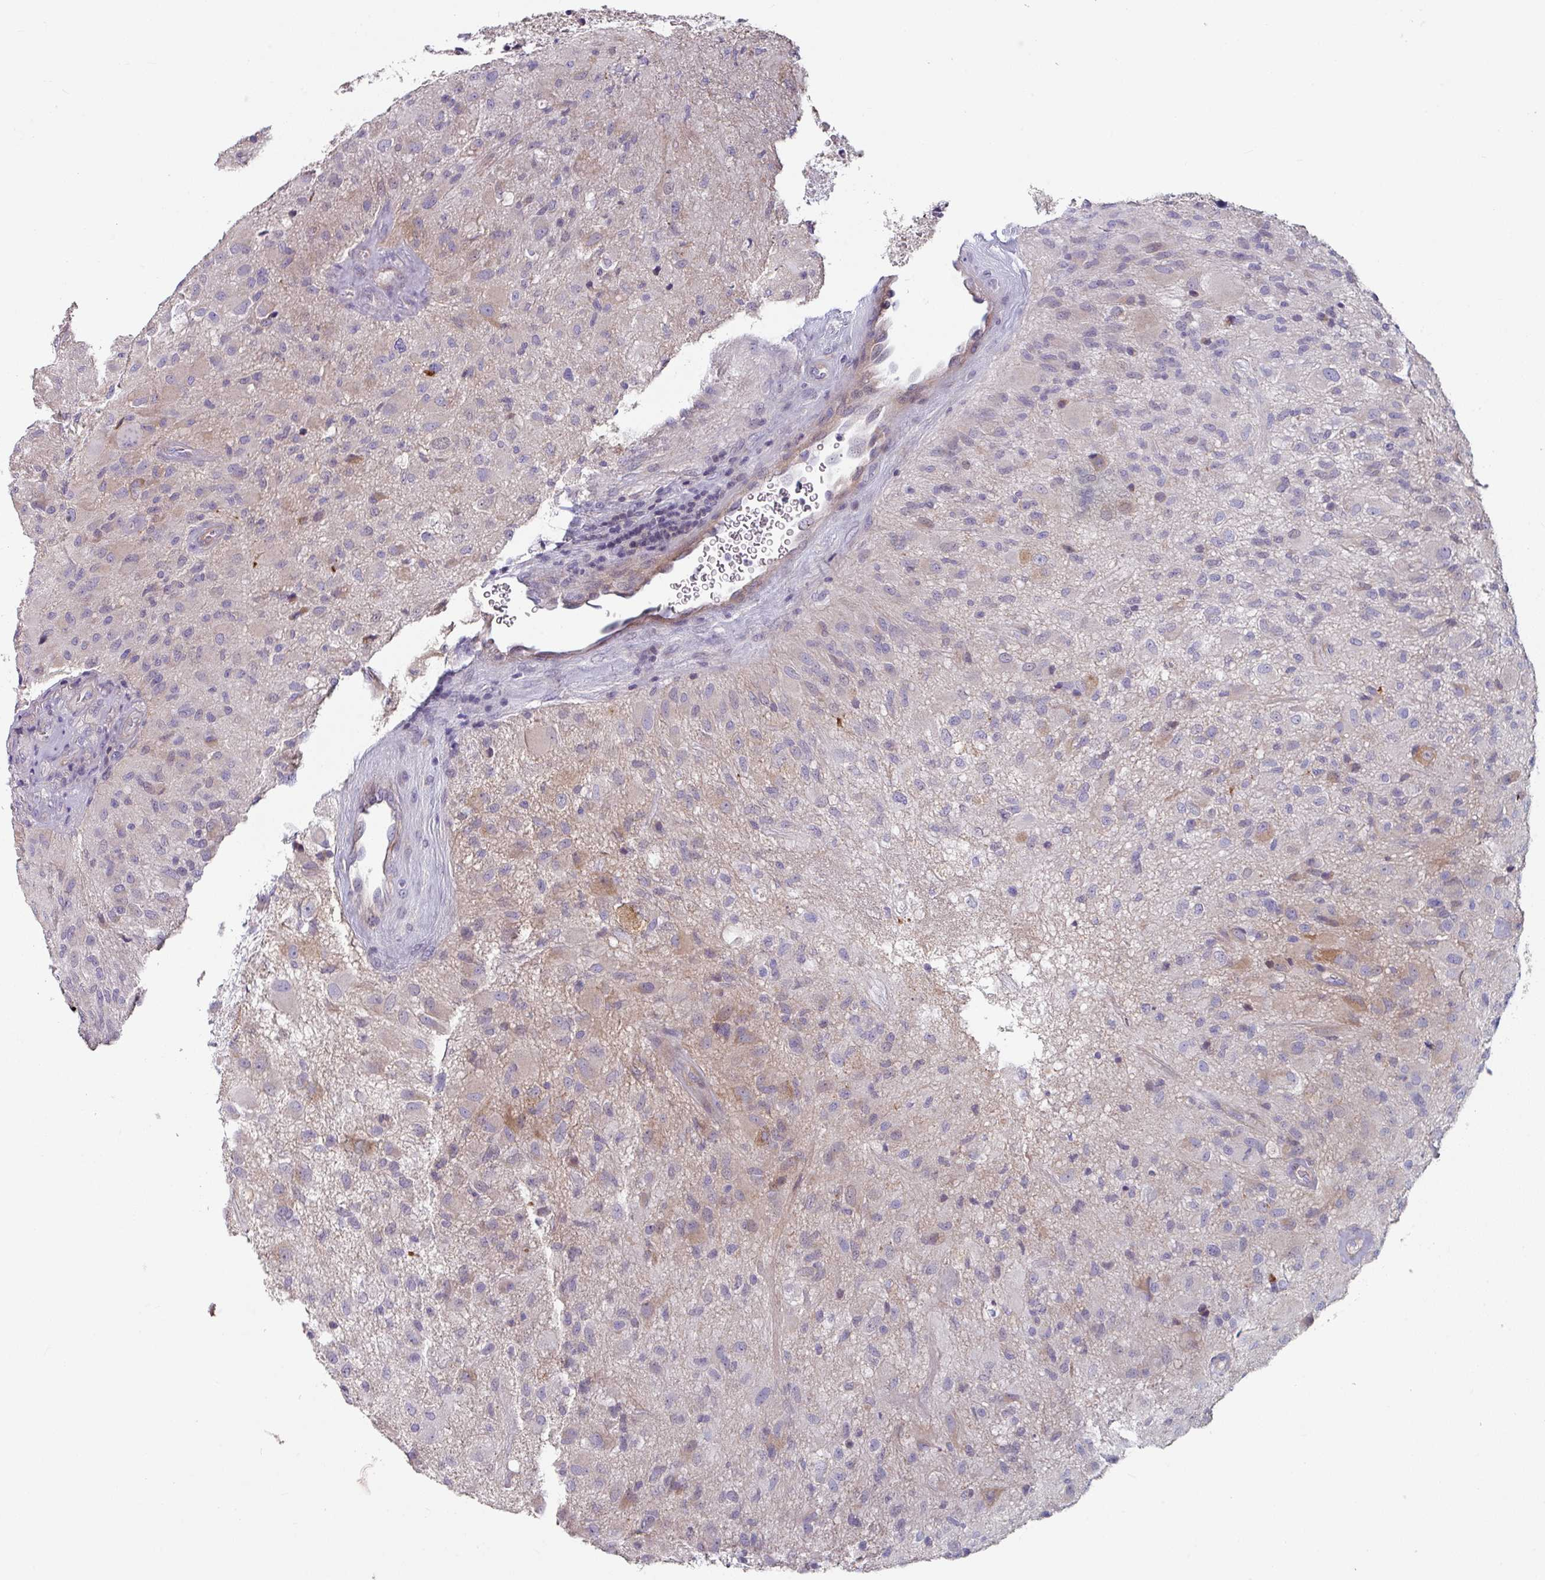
{"staining": {"intensity": "negative", "quantity": "none", "location": "none"}, "tissue": "glioma", "cell_type": "Tumor cells", "image_type": "cancer", "snomed": [{"axis": "morphology", "description": "Glioma, malignant, High grade"}, {"axis": "topography", "description": "Brain"}], "caption": "Tumor cells show no significant positivity in malignant glioma (high-grade).", "gene": "TMEM132A", "patient": {"sex": "female", "age": 67}}